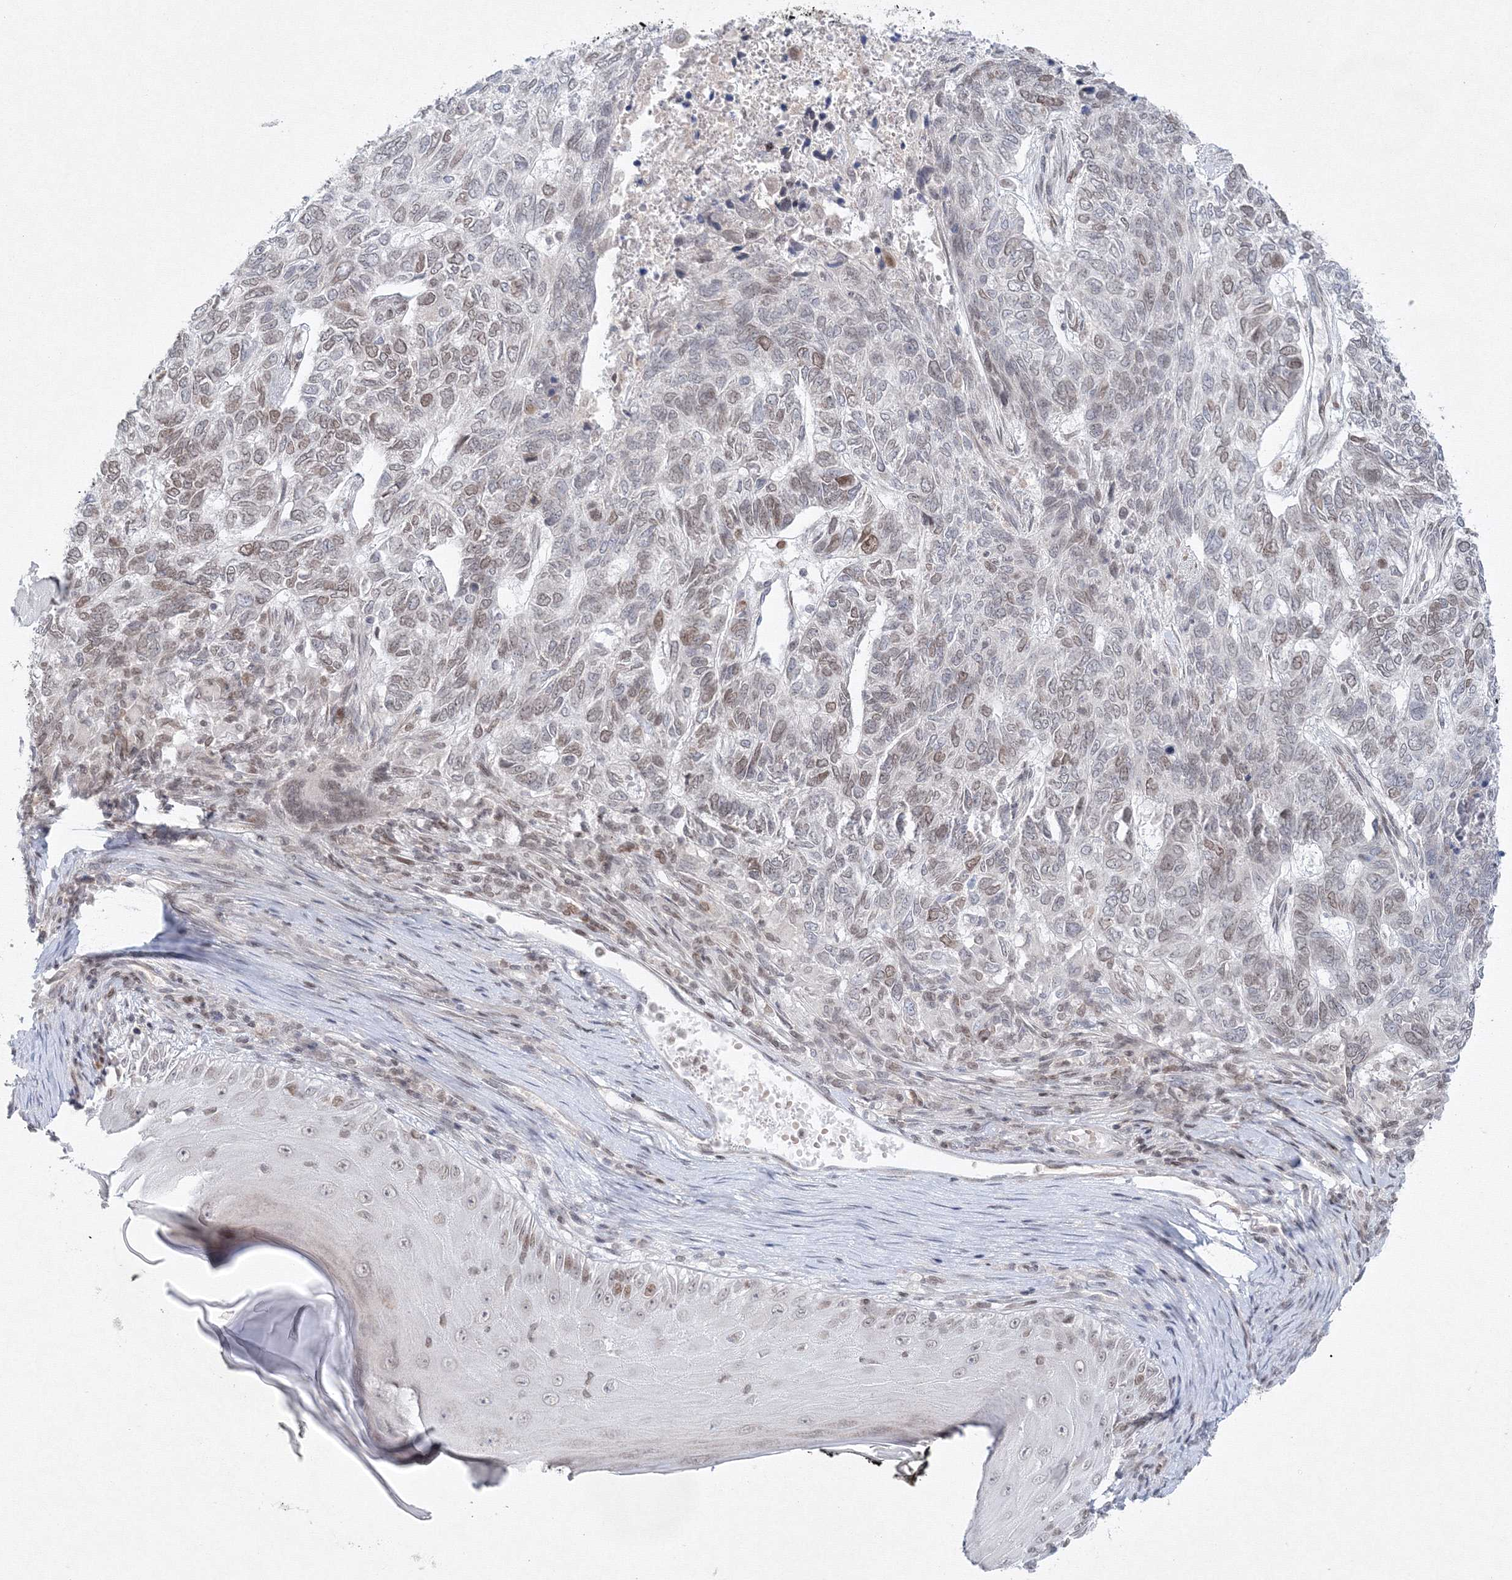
{"staining": {"intensity": "weak", "quantity": "<25%", "location": "nuclear"}, "tissue": "skin cancer", "cell_type": "Tumor cells", "image_type": "cancer", "snomed": [{"axis": "morphology", "description": "Basal cell carcinoma"}, {"axis": "topography", "description": "Skin"}], "caption": "The micrograph displays no significant staining in tumor cells of skin basal cell carcinoma.", "gene": "KIF4A", "patient": {"sex": "female", "age": 65}}